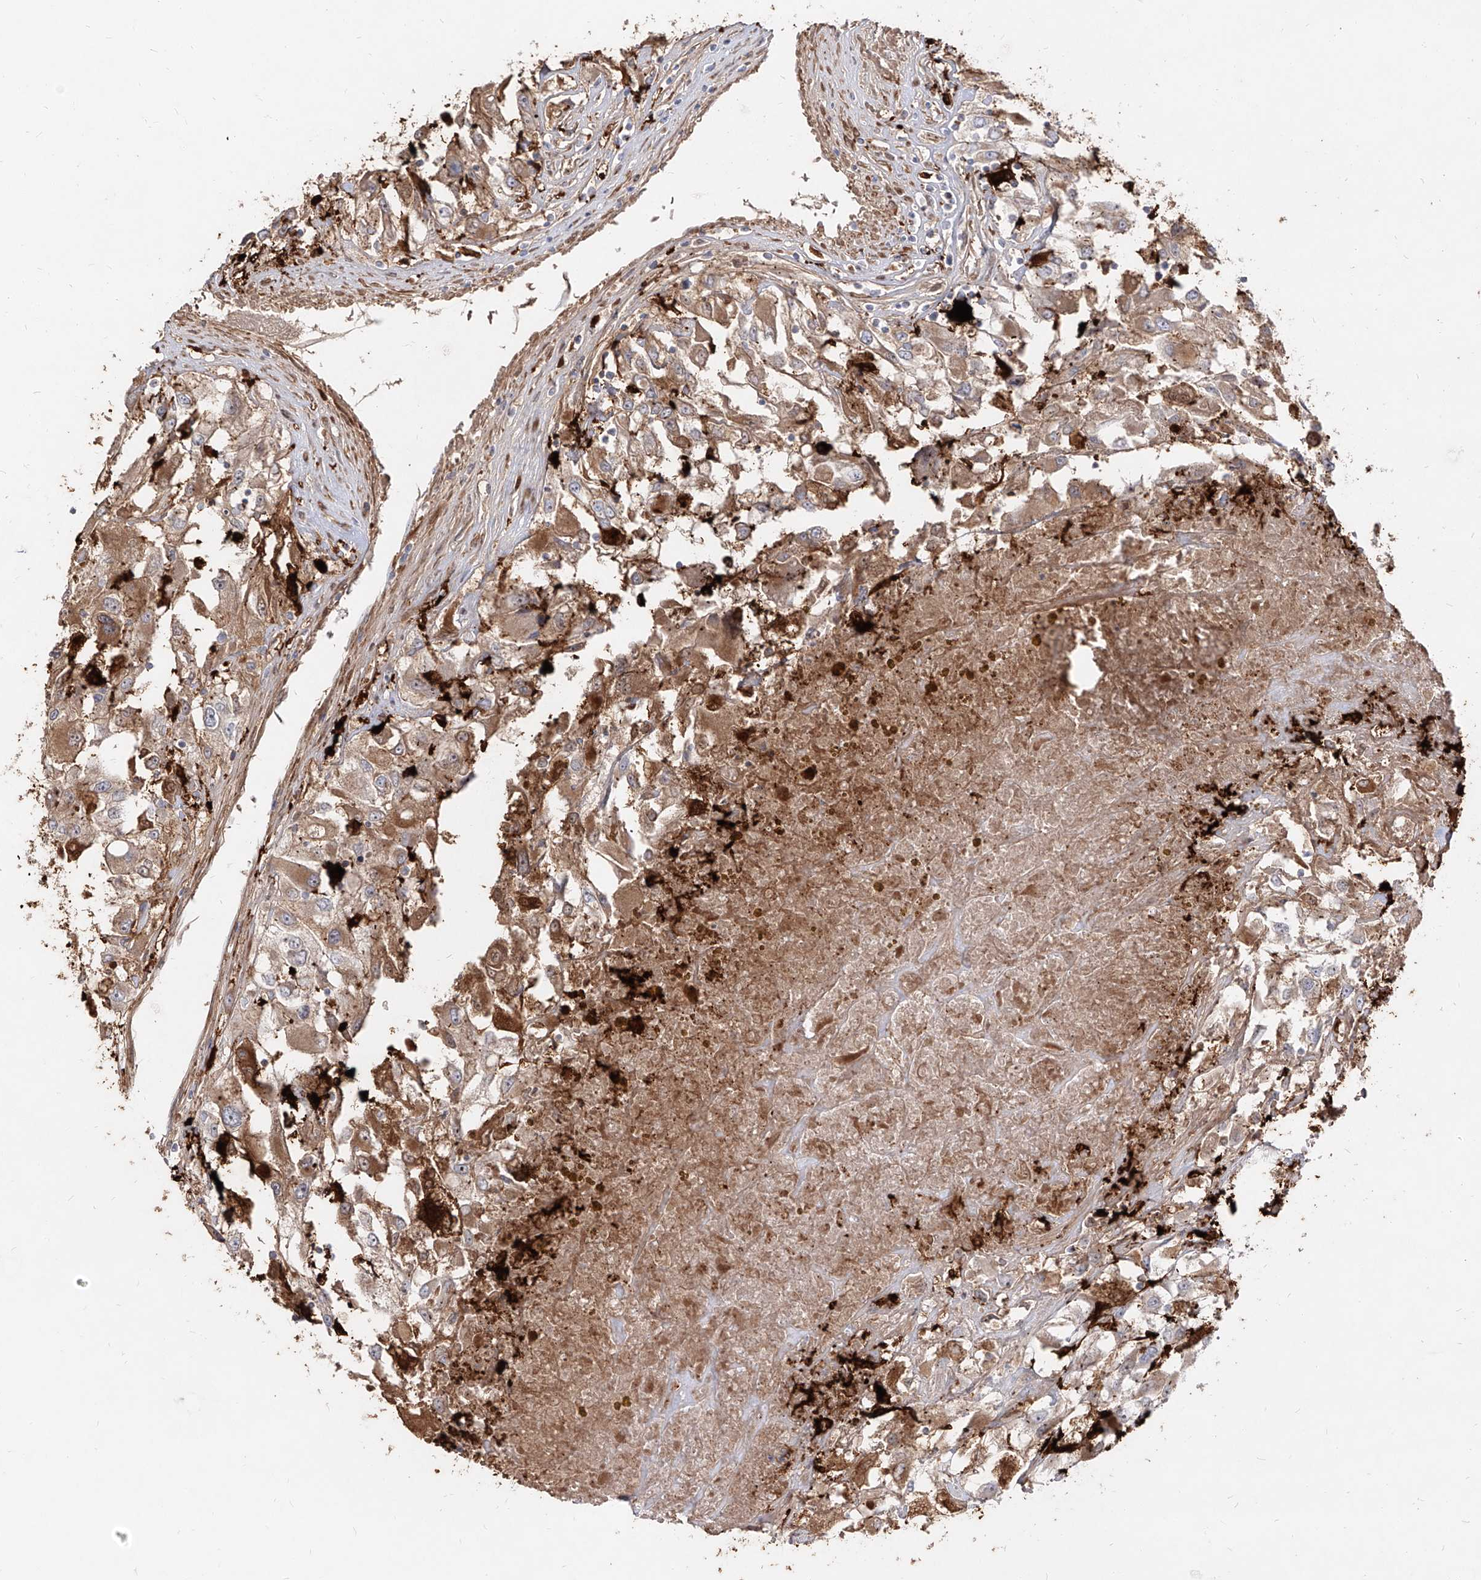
{"staining": {"intensity": "moderate", "quantity": "<25%", "location": "cytoplasmic/membranous"}, "tissue": "renal cancer", "cell_type": "Tumor cells", "image_type": "cancer", "snomed": [{"axis": "morphology", "description": "Adenocarcinoma, NOS"}, {"axis": "topography", "description": "Kidney"}], "caption": "Protein expression analysis of adenocarcinoma (renal) shows moderate cytoplasmic/membranous positivity in about <25% of tumor cells.", "gene": "KYNU", "patient": {"sex": "female", "age": 52}}